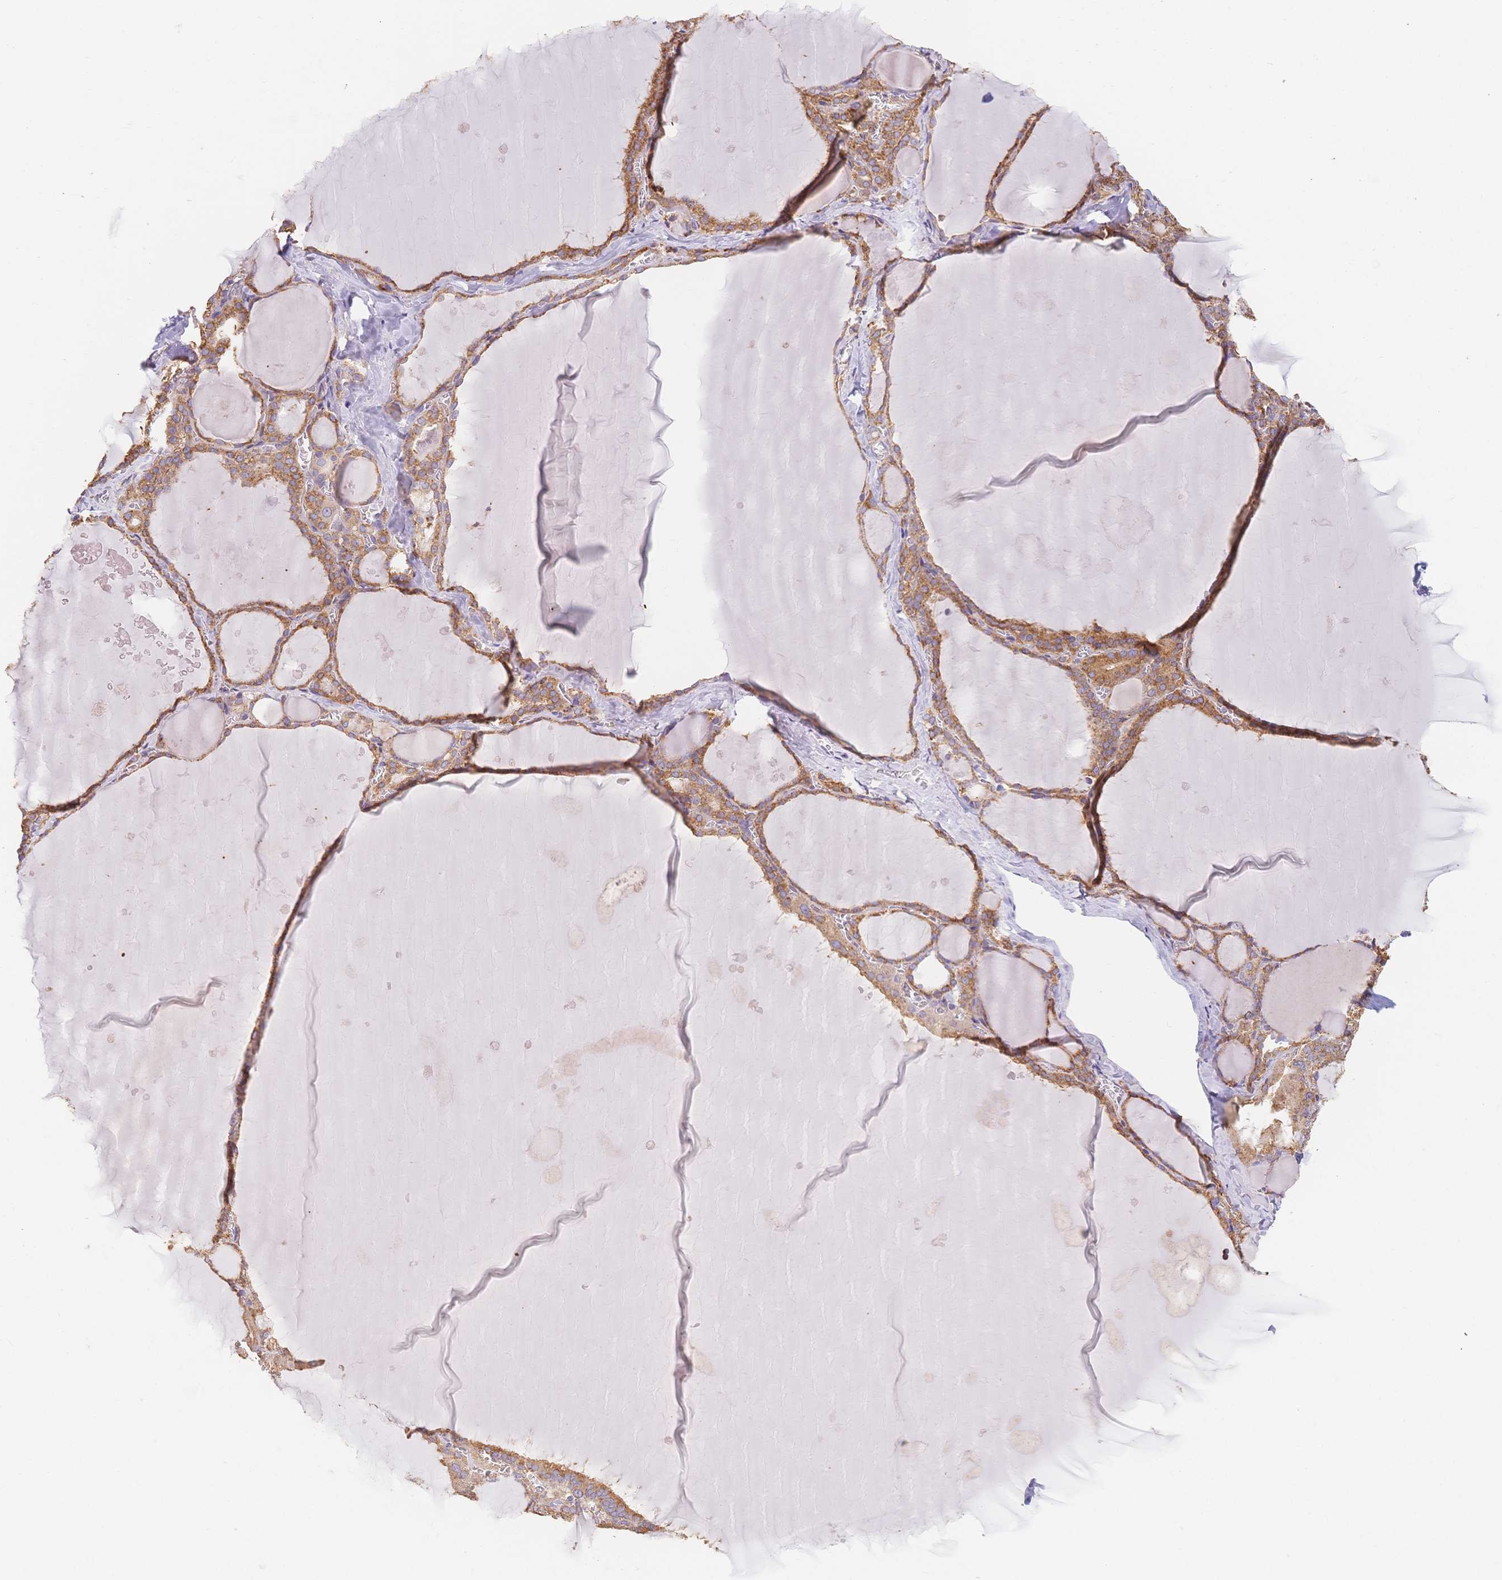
{"staining": {"intensity": "moderate", "quantity": ">75%", "location": "cytoplasmic/membranous"}, "tissue": "thyroid gland", "cell_type": "Glandular cells", "image_type": "normal", "snomed": [{"axis": "morphology", "description": "Normal tissue, NOS"}, {"axis": "topography", "description": "Thyroid gland"}], "caption": "About >75% of glandular cells in unremarkable thyroid gland demonstrate moderate cytoplasmic/membranous protein expression as visualized by brown immunohistochemical staining.", "gene": "HS3ST5", "patient": {"sex": "male", "age": 56}}